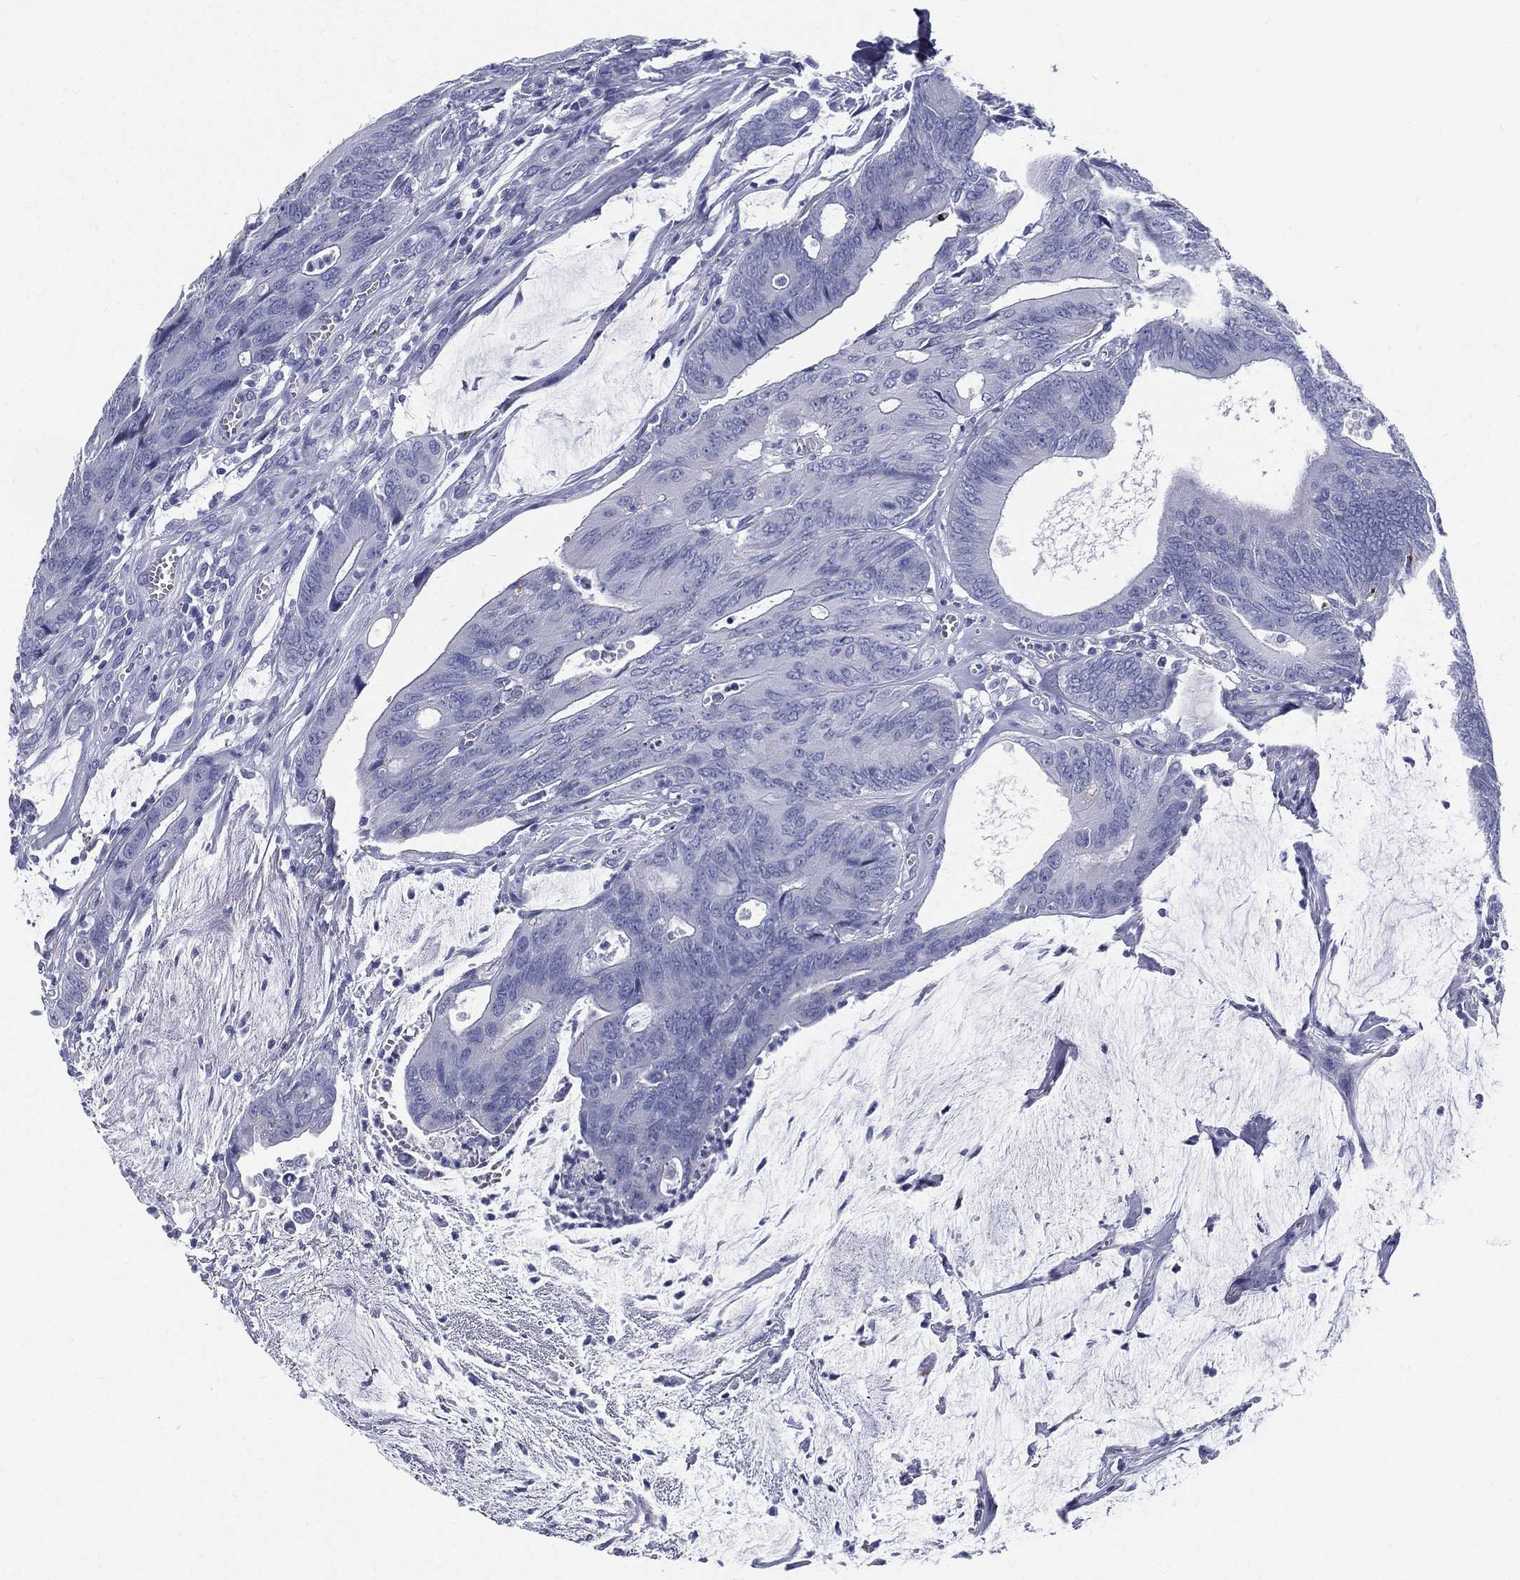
{"staining": {"intensity": "negative", "quantity": "none", "location": "none"}, "tissue": "colorectal cancer", "cell_type": "Tumor cells", "image_type": "cancer", "snomed": [{"axis": "morphology", "description": "Normal tissue, NOS"}, {"axis": "morphology", "description": "Adenocarcinoma, NOS"}, {"axis": "topography", "description": "Colon"}], "caption": "The image demonstrates no staining of tumor cells in colorectal cancer (adenocarcinoma).", "gene": "RSPH4A", "patient": {"sex": "male", "age": 65}}